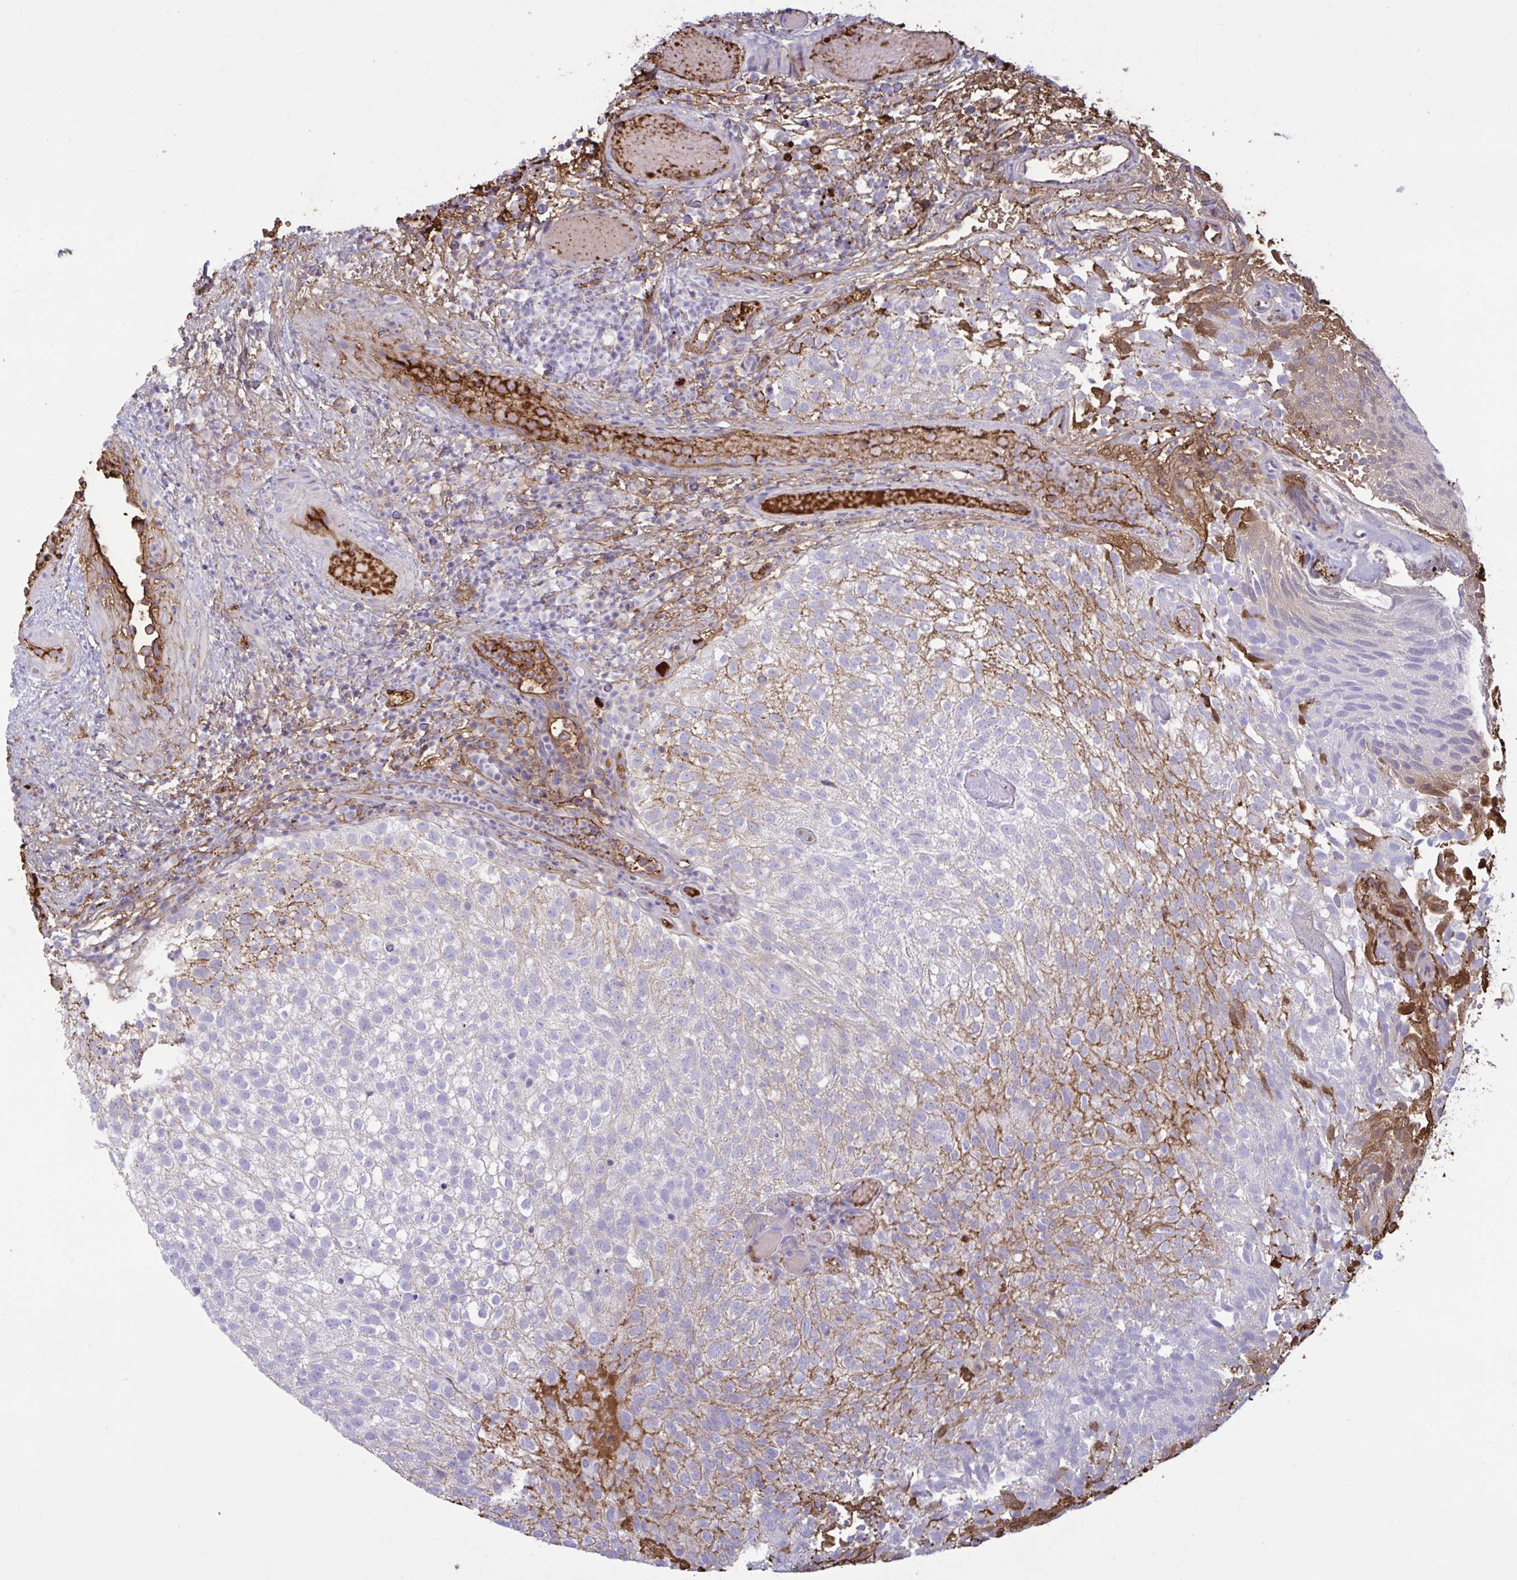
{"staining": {"intensity": "negative", "quantity": "none", "location": "none"}, "tissue": "urothelial cancer", "cell_type": "Tumor cells", "image_type": "cancer", "snomed": [{"axis": "morphology", "description": "Urothelial carcinoma, Low grade"}, {"axis": "topography", "description": "Urinary bladder"}], "caption": "High magnification brightfield microscopy of urothelial carcinoma (low-grade) stained with DAB (brown) and counterstained with hematoxylin (blue): tumor cells show no significant positivity.", "gene": "IL1R1", "patient": {"sex": "male", "age": 78}}